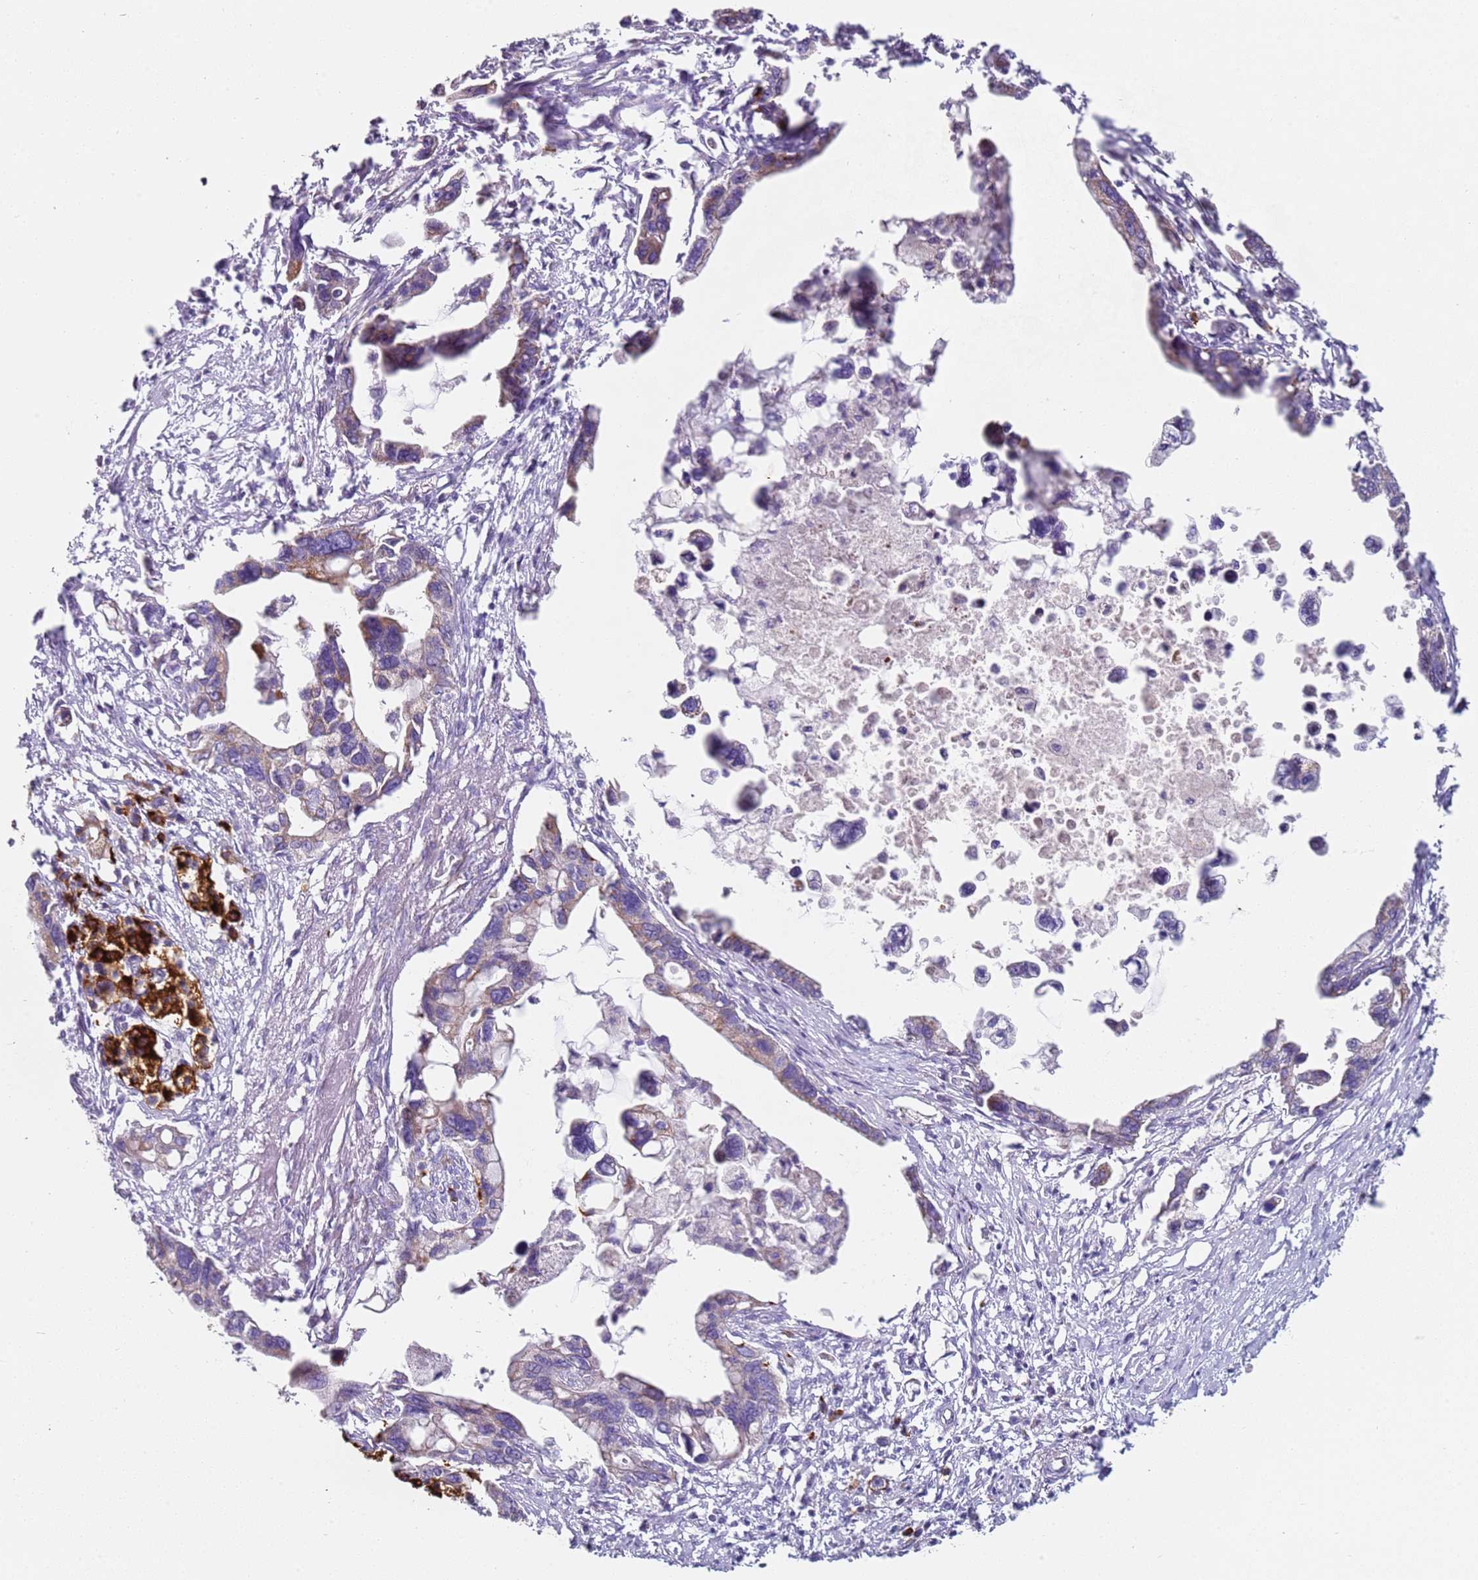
{"staining": {"intensity": "moderate", "quantity": "<25%", "location": "cytoplasmic/membranous"}, "tissue": "pancreatic cancer", "cell_type": "Tumor cells", "image_type": "cancer", "snomed": [{"axis": "morphology", "description": "Adenocarcinoma, NOS"}, {"axis": "topography", "description": "Pancreas"}], "caption": "A brown stain labels moderate cytoplasmic/membranous positivity of a protein in human pancreatic cancer (adenocarcinoma) tumor cells. The staining is performed using DAB brown chromogen to label protein expression. The nuclei are counter-stained blue using hematoxylin.", "gene": "ALS2", "patient": {"sex": "female", "age": 83}}